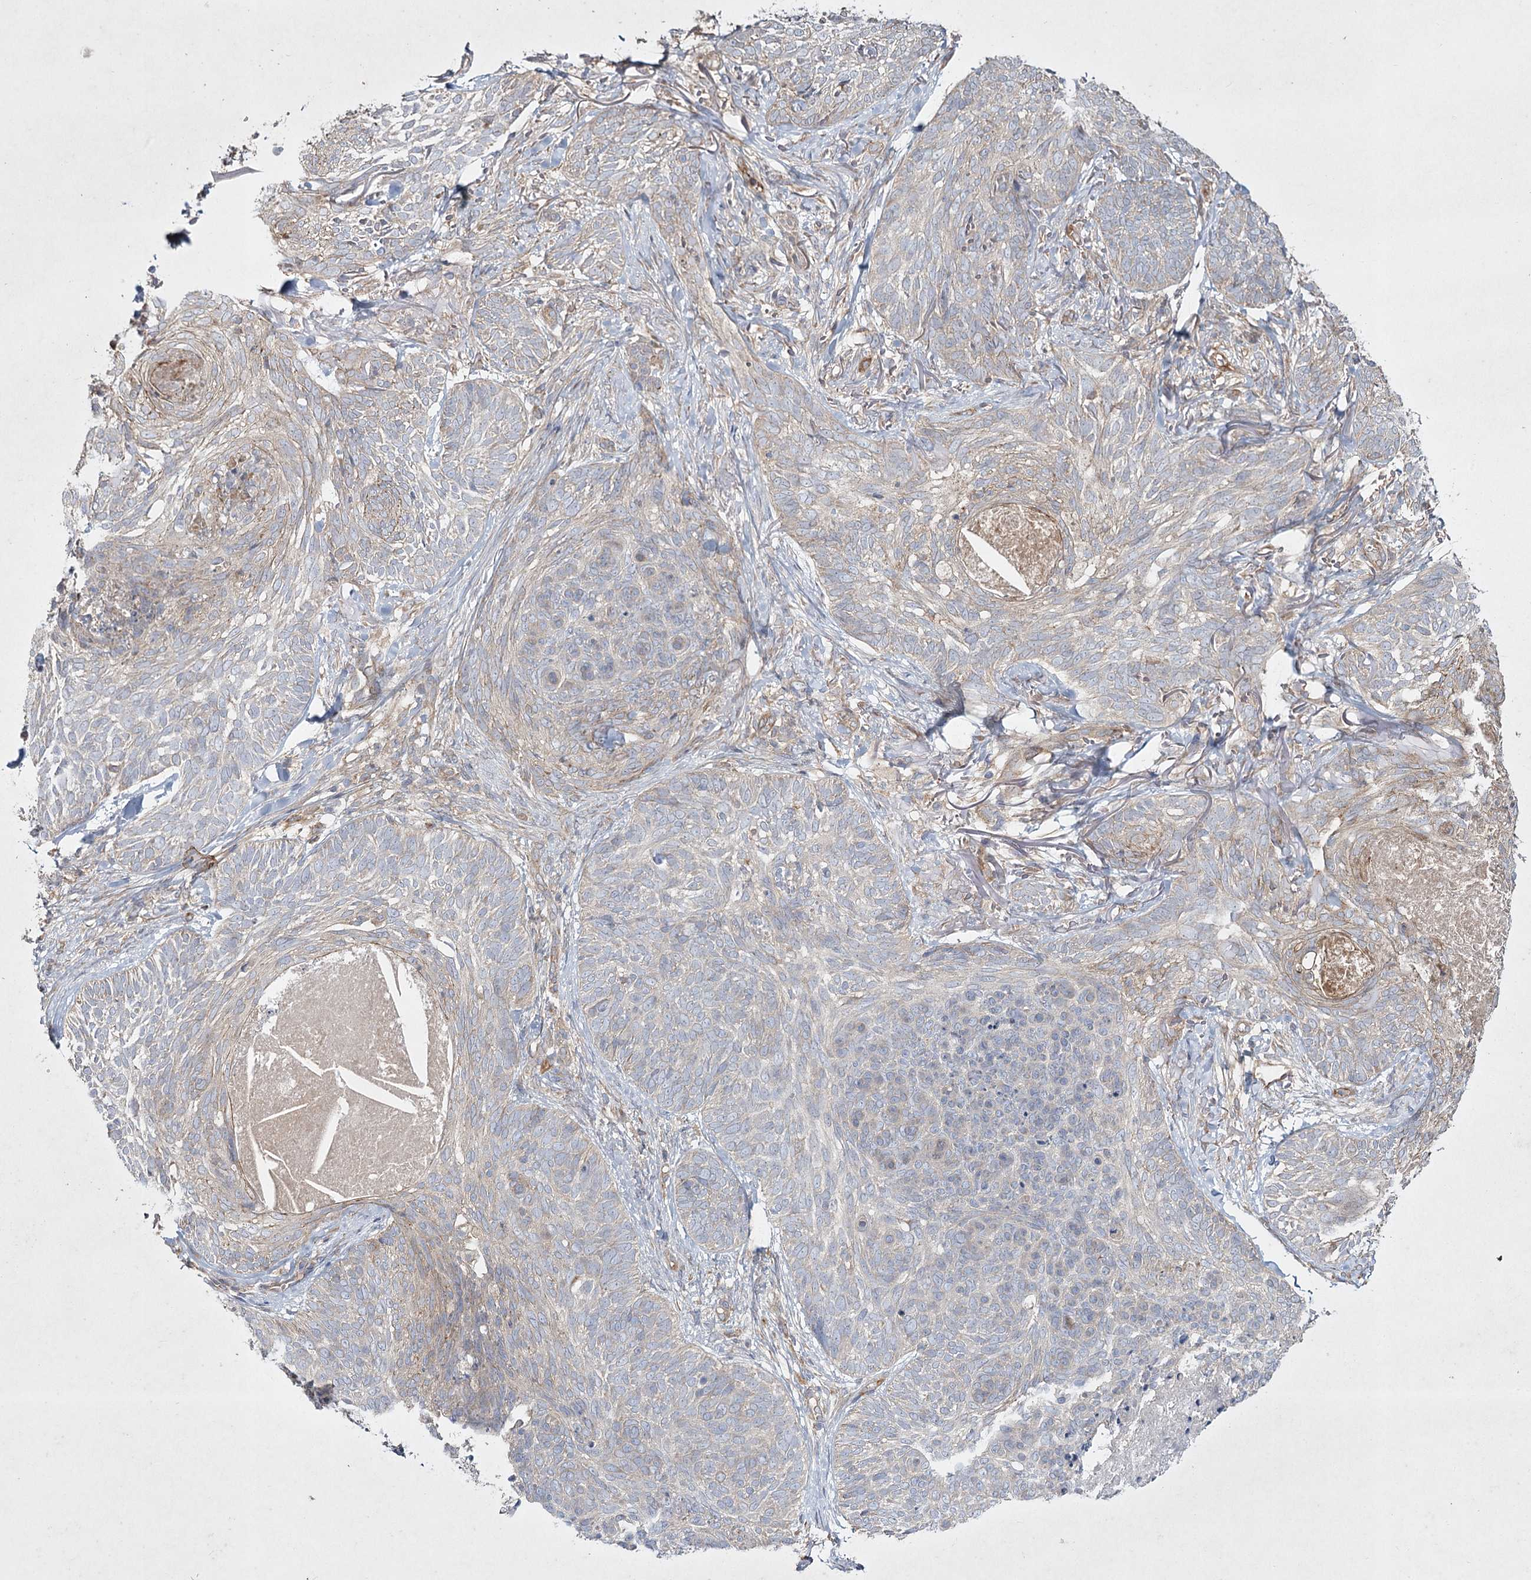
{"staining": {"intensity": "negative", "quantity": "none", "location": "none"}, "tissue": "skin cancer", "cell_type": "Tumor cells", "image_type": "cancer", "snomed": [{"axis": "morphology", "description": "Normal tissue, NOS"}, {"axis": "morphology", "description": "Basal cell carcinoma"}, {"axis": "topography", "description": "Skin"}], "caption": "High magnification brightfield microscopy of skin cancer (basal cell carcinoma) stained with DAB (brown) and counterstained with hematoxylin (blue): tumor cells show no significant expression. (IHC, brightfield microscopy, high magnification).", "gene": "SH3TC1", "patient": {"sex": "male", "age": 66}}